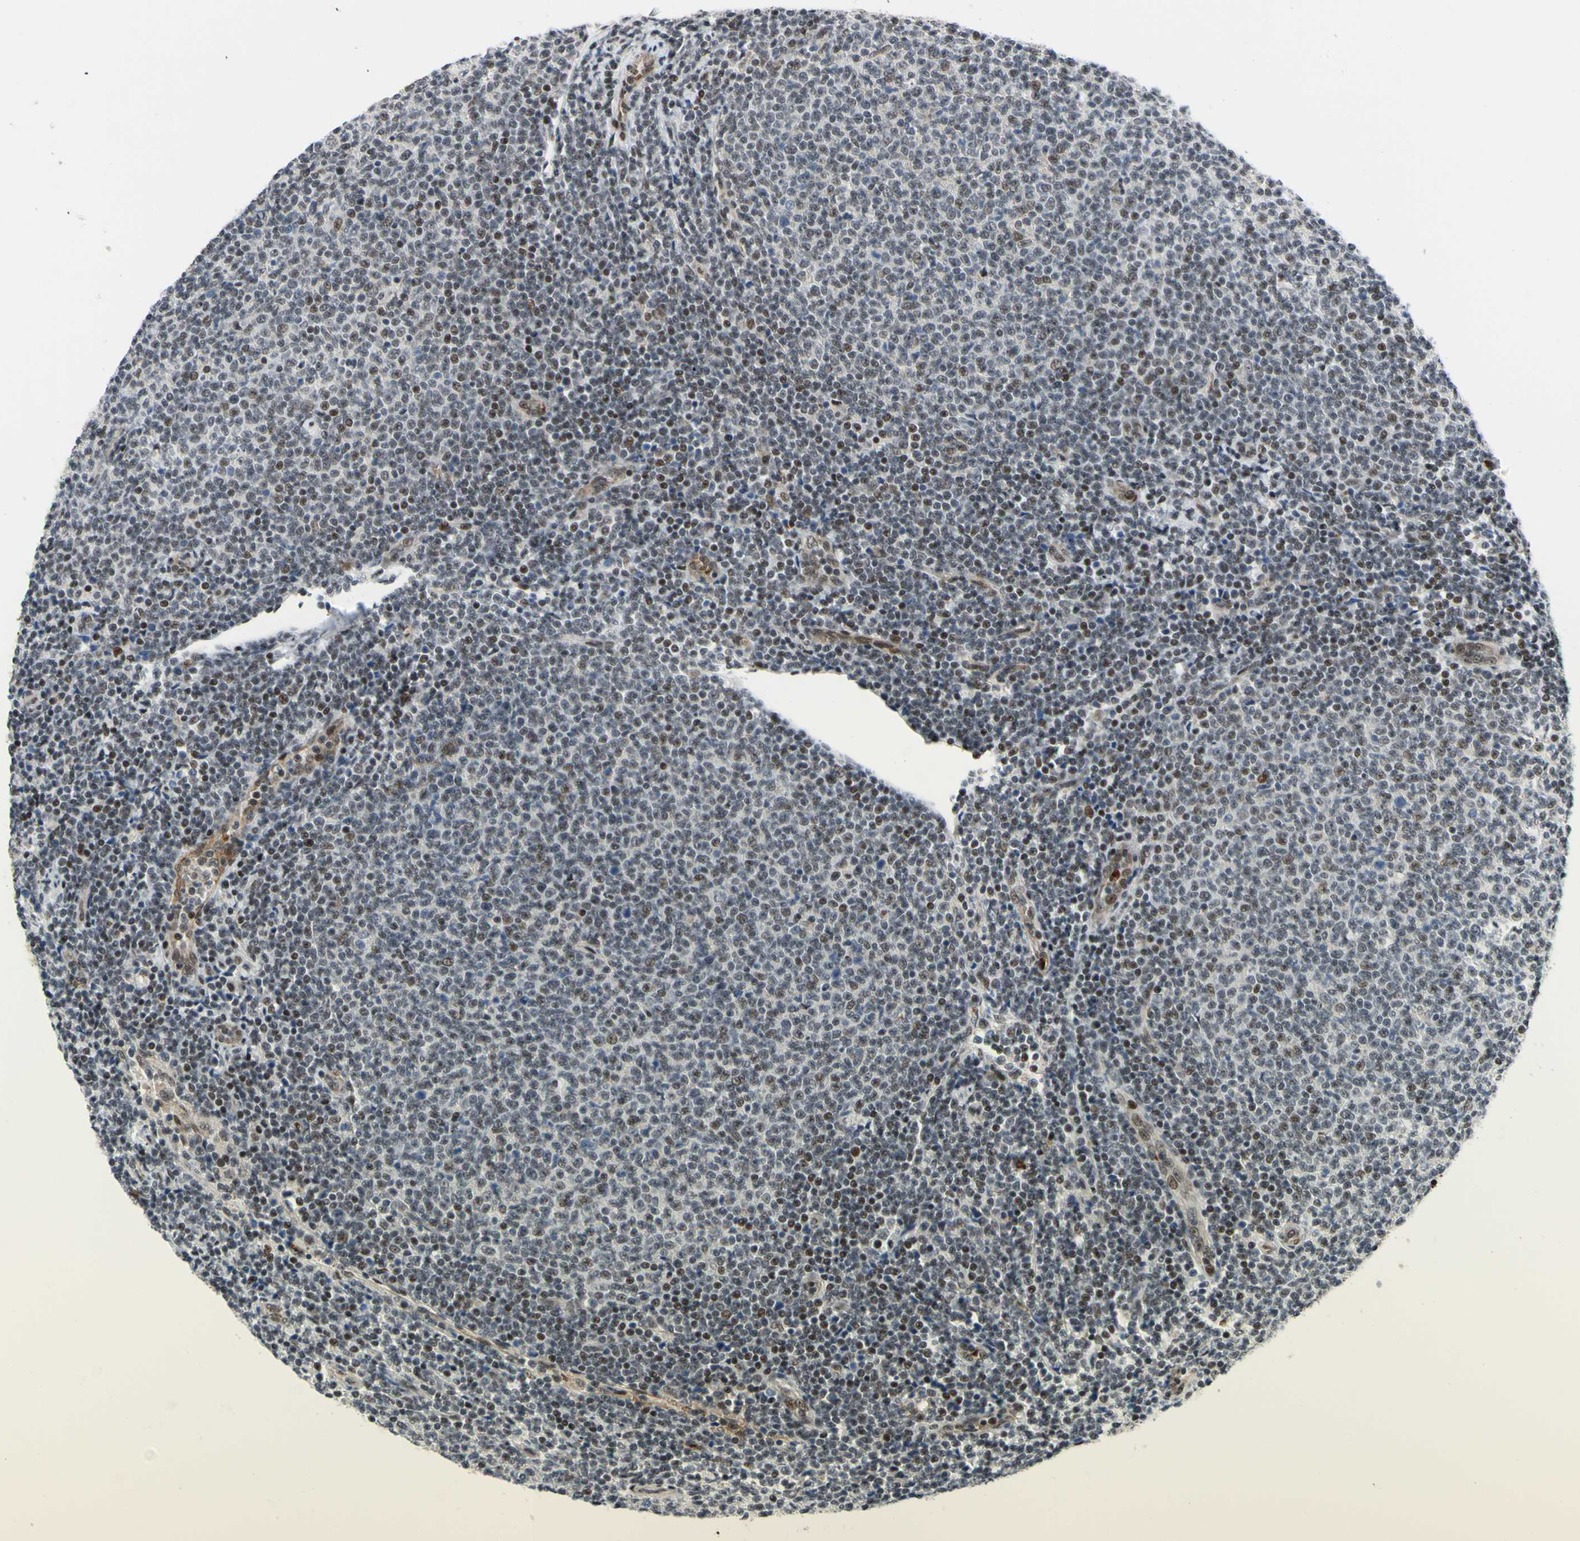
{"staining": {"intensity": "weak", "quantity": ">75%", "location": "nuclear"}, "tissue": "lymphoma", "cell_type": "Tumor cells", "image_type": "cancer", "snomed": [{"axis": "morphology", "description": "Malignant lymphoma, non-Hodgkin's type, Low grade"}, {"axis": "topography", "description": "Lymph node"}], "caption": "High-power microscopy captured an immunohistochemistry (IHC) photomicrograph of malignant lymphoma, non-Hodgkin's type (low-grade), revealing weak nuclear staining in approximately >75% of tumor cells.", "gene": "THAP12", "patient": {"sex": "male", "age": 66}}